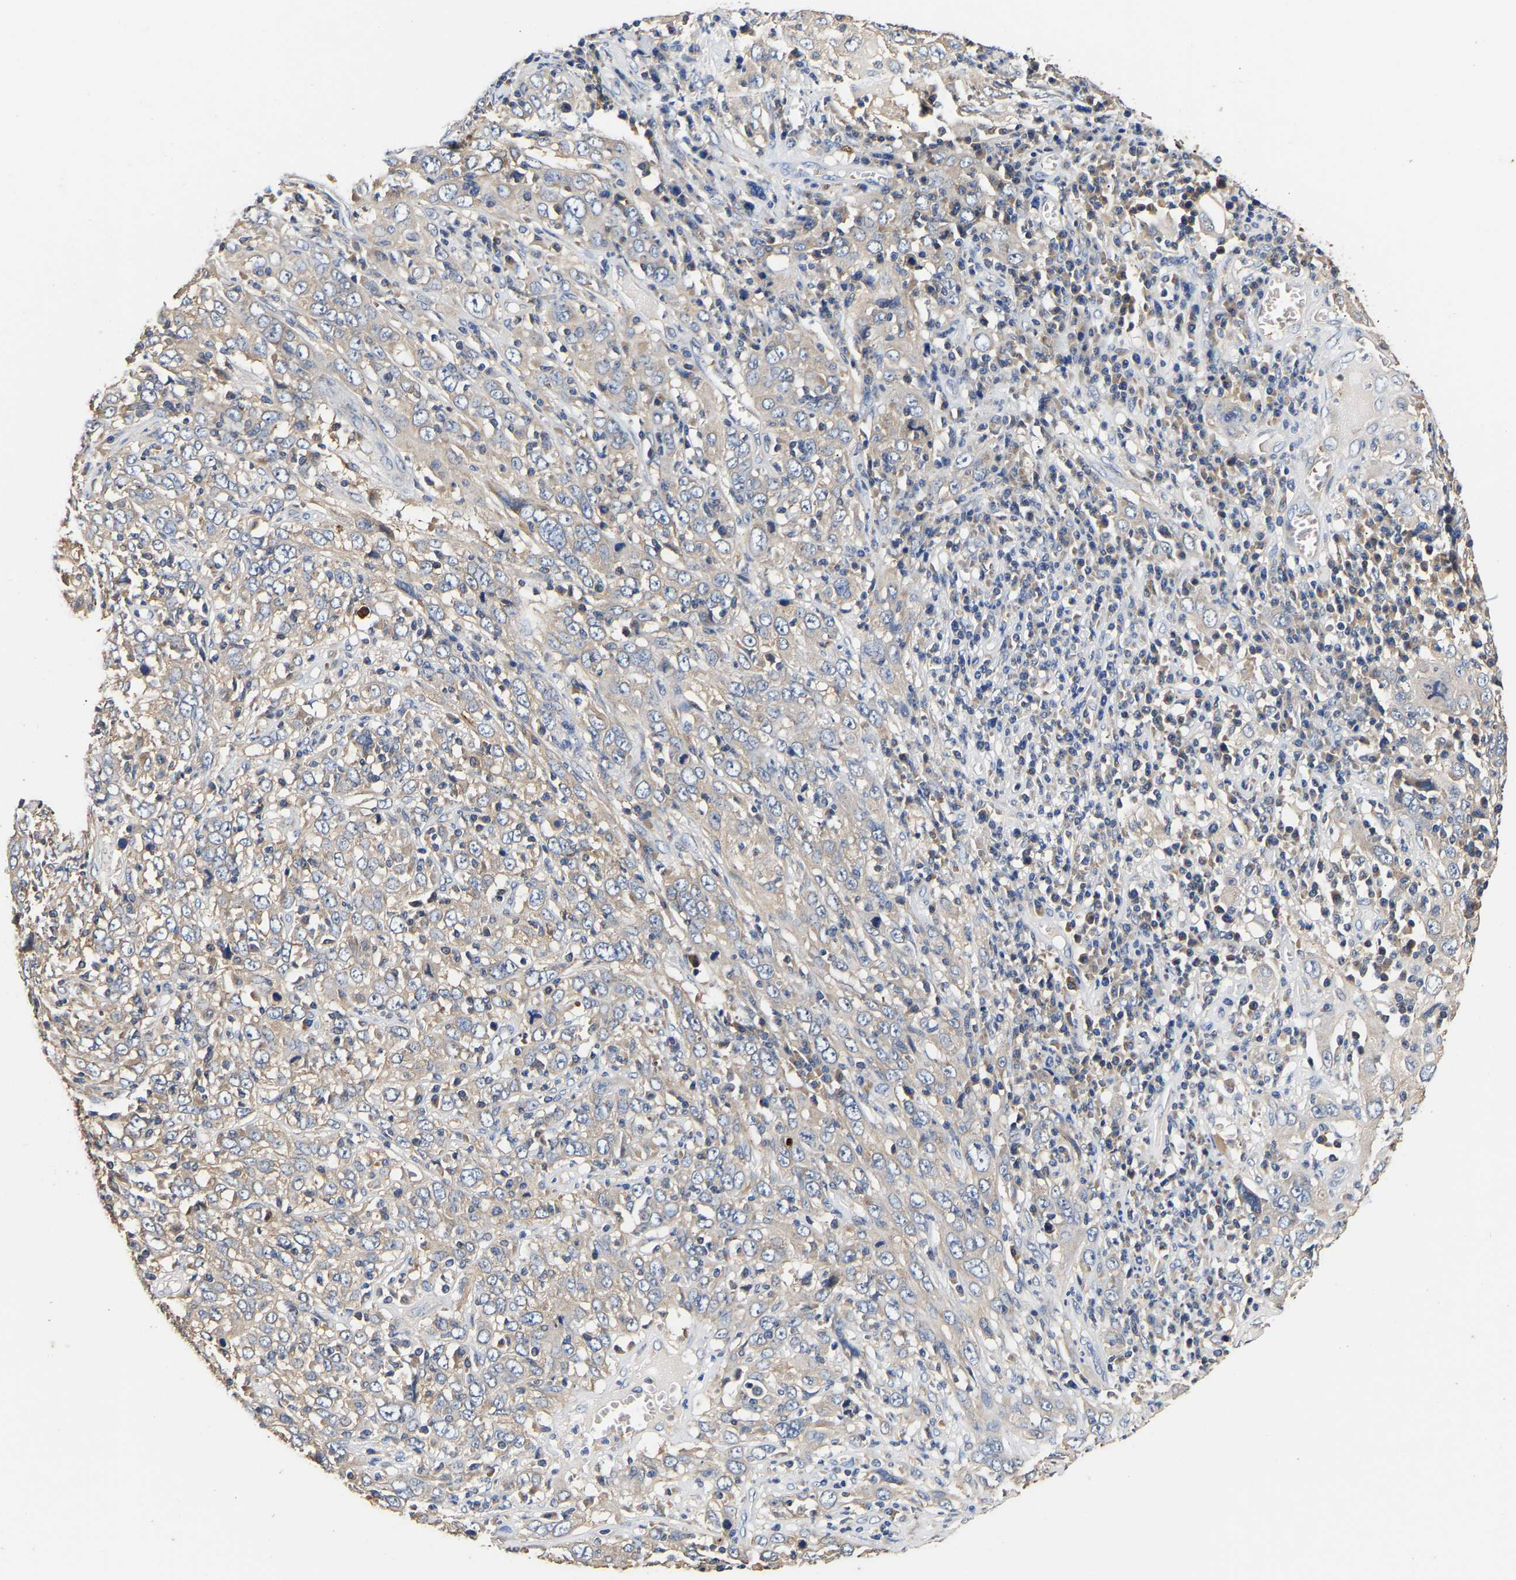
{"staining": {"intensity": "weak", "quantity": "<25%", "location": "cytoplasmic/membranous"}, "tissue": "cervical cancer", "cell_type": "Tumor cells", "image_type": "cancer", "snomed": [{"axis": "morphology", "description": "Squamous cell carcinoma, NOS"}, {"axis": "topography", "description": "Cervix"}], "caption": "The image exhibits no staining of tumor cells in cervical cancer.", "gene": "LRBA", "patient": {"sex": "female", "age": 46}}